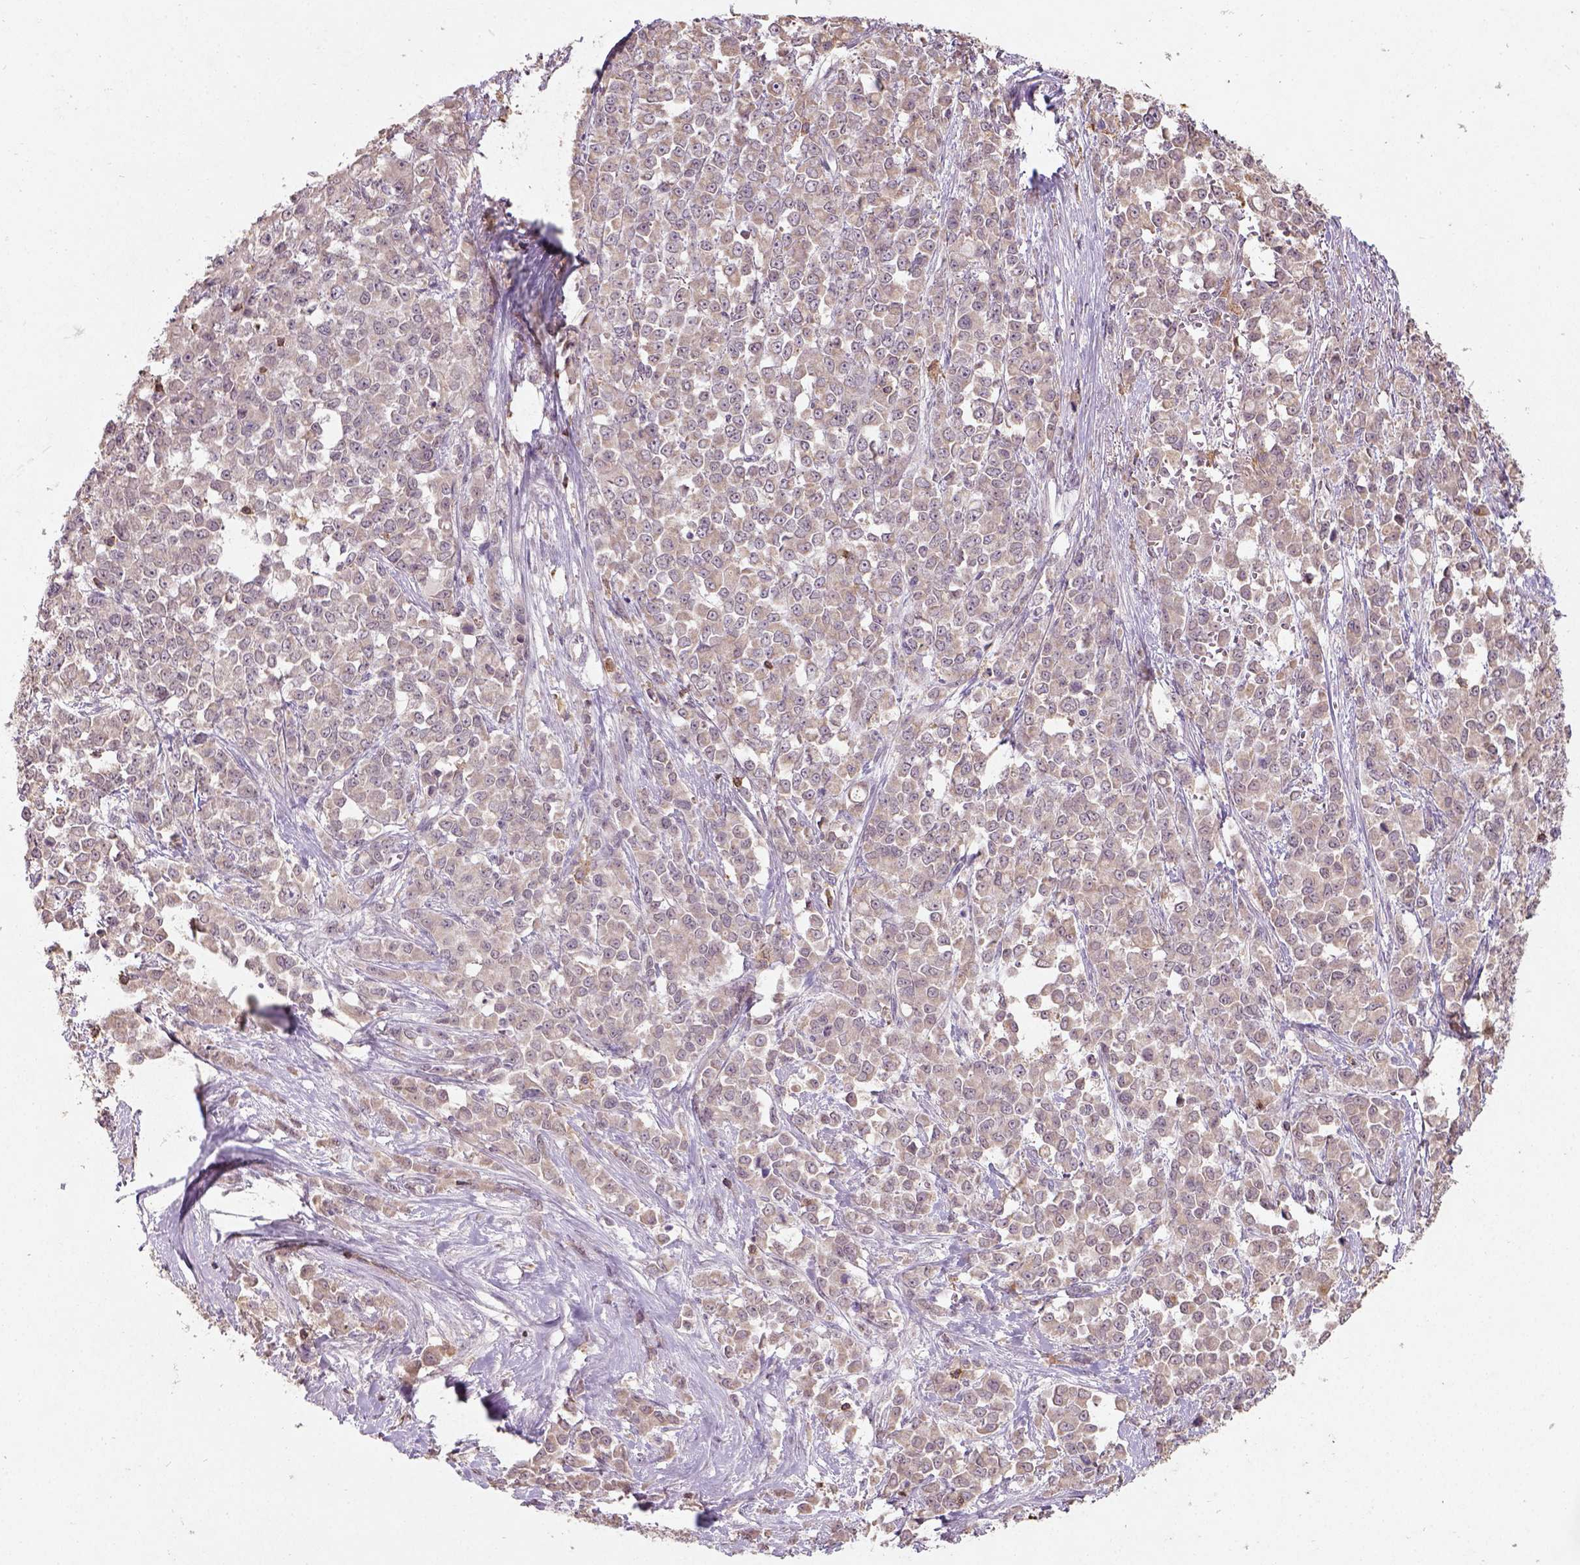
{"staining": {"intensity": "weak", "quantity": ">75%", "location": "cytoplasmic/membranous"}, "tissue": "stomach cancer", "cell_type": "Tumor cells", "image_type": "cancer", "snomed": [{"axis": "morphology", "description": "Adenocarcinoma, NOS"}, {"axis": "topography", "description": "Stomach"}], "caption": "Human stomach adenocarcinoma stained for a protein (brown) demonstrates weak cytoplasmic/membranous positive positivity in approximately >75% of tumor cells.", "gene": "CAMKK1", "patient": {"sex": "female", "age": 76}}